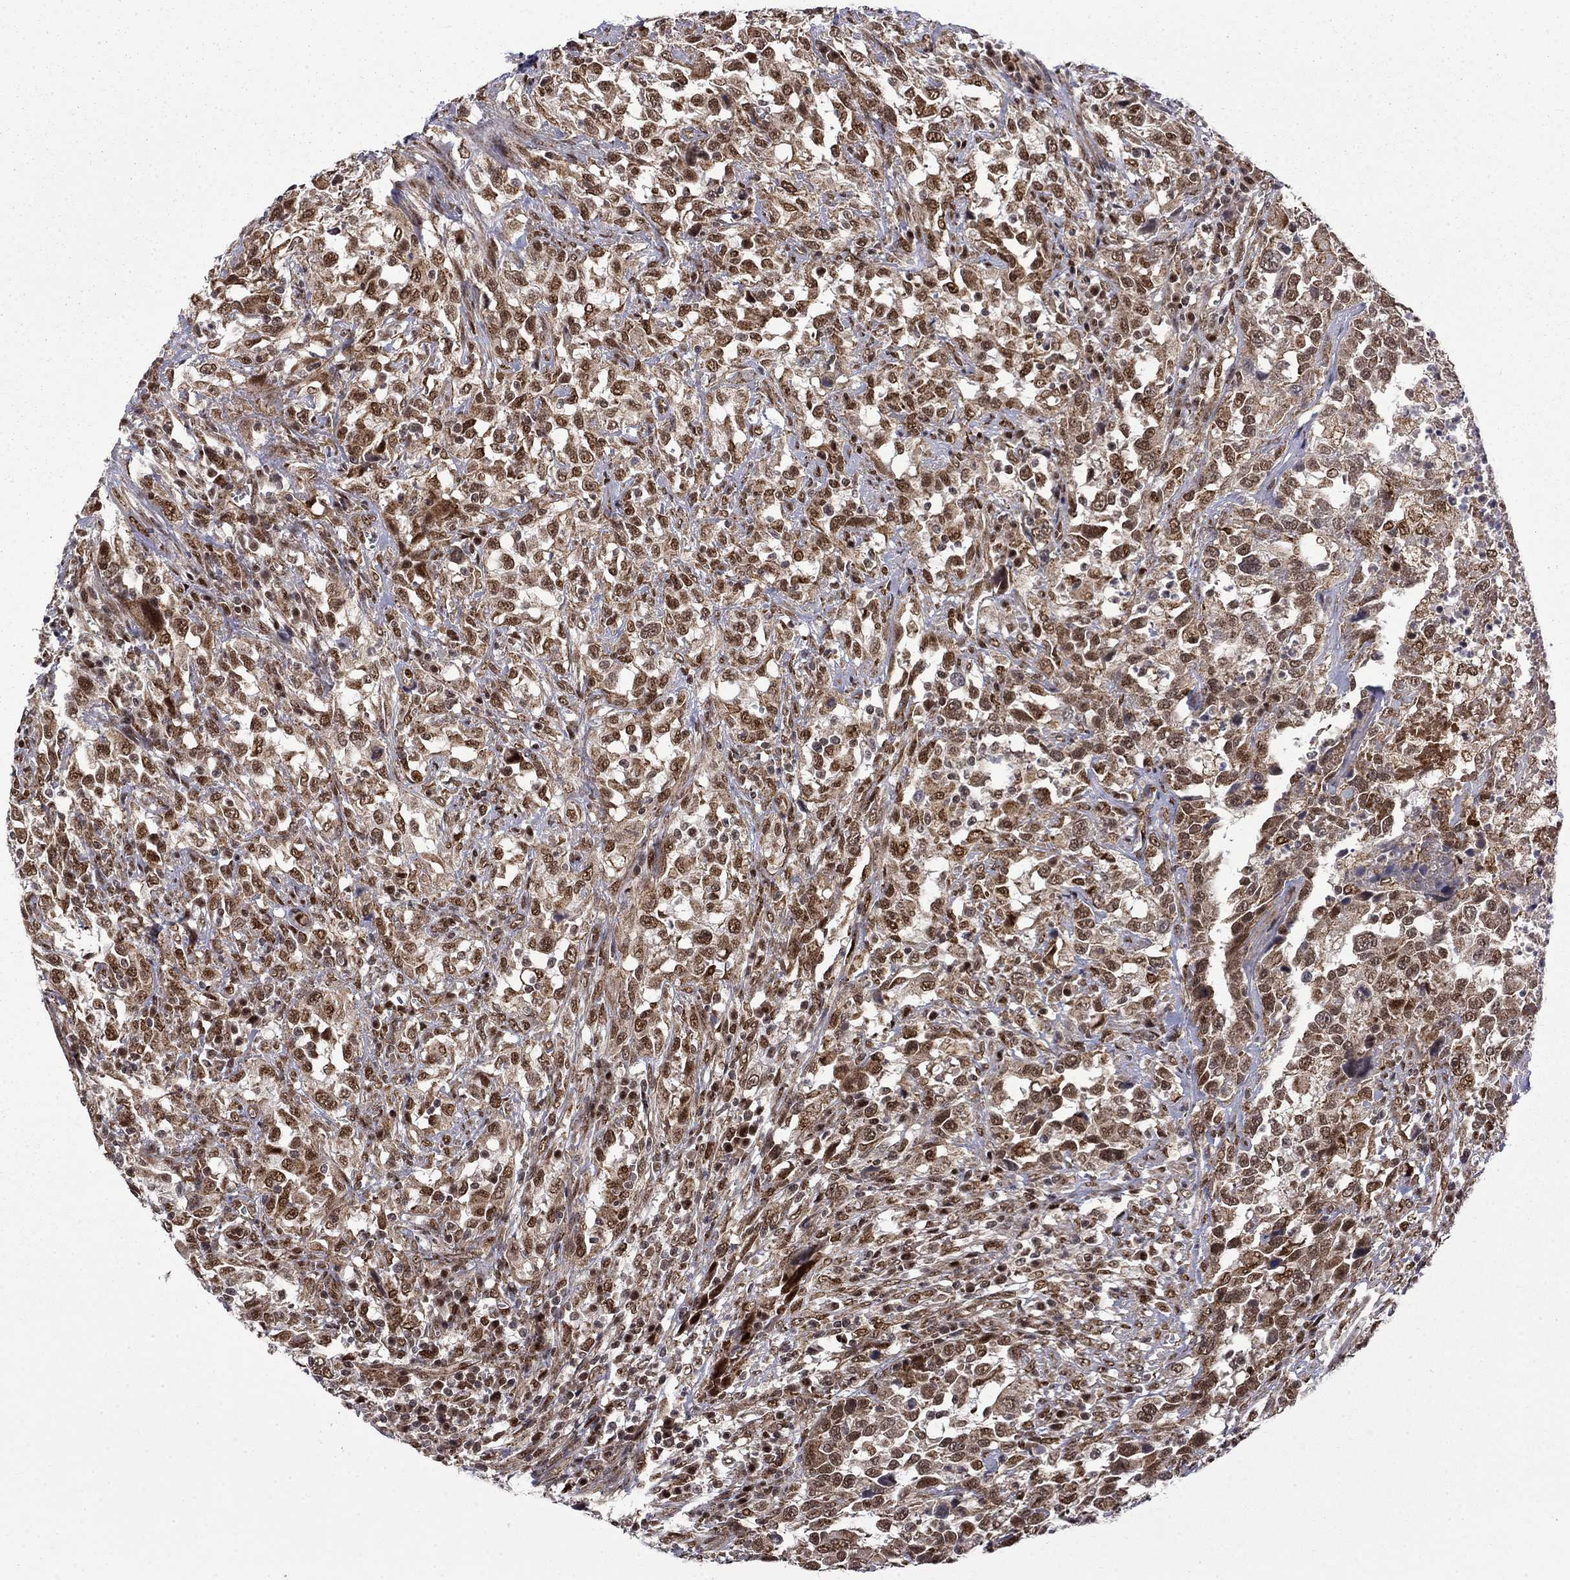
{"staining": {"intensity": "moderate", "quantity": "25%-75%", "location": "cytoplasmic/membranous,nuclear"}, "tissue": "urothelial cancer", "cell_type": "Tumor cells", "image_type": "cancer", "snomed": [{"axis": "morphology", "description": "Urothelial carcinoma, NOS"}, {"axis": "morphology", "description": "Urothelial carcinoma, High grade"}, {"axis": "topography", "description": "Urinary bladder"}], "caption": "A micrograph of high-grade urothelial carcinoma stained for a protein demonstrates moderate cytoplasmic/membranous and nuclear brown staining in tumor cells. The protein of interest is shown in brown color, while the nuclei are stained blue.", "gene": "KPNA3", "patient": {"sex": "female", "age": 64}}